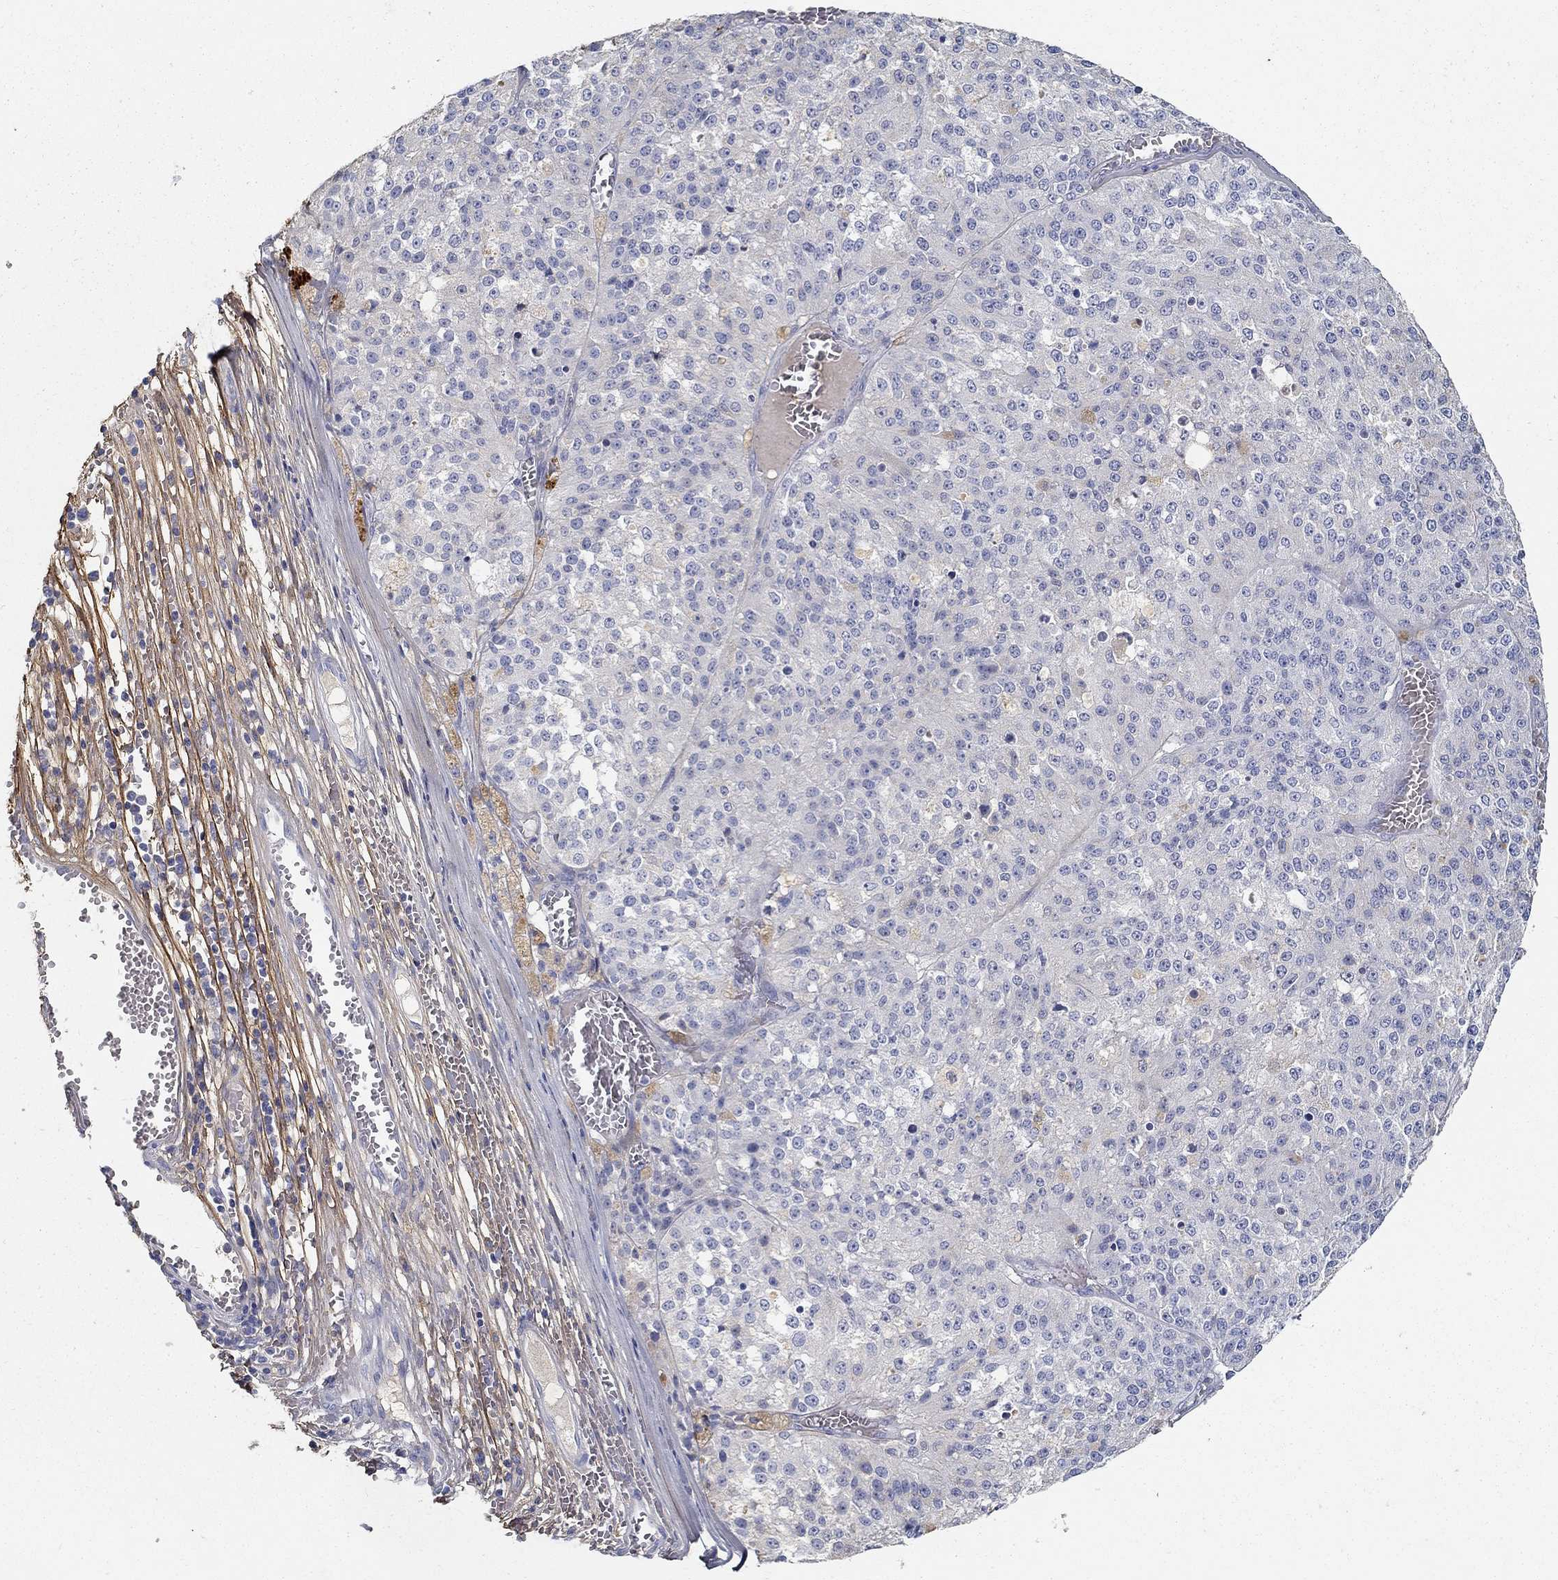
{"staining": {"intensity": "negative", "quantity": "none", "location": "none"}, "tissue": "melanoma", "cell_type": "Tumor cells", "image_type": "cancer", "snomed": [{"axis": "morphology", "description": "Malignant melanoma, Metastatic site"}, {"axis": "topography", "description": "Lymph node"}], "caption": "This is an immunohistochemistry (IHC) micrograph of human melanoma. There is no staining in tumor cells.", "gene": "TGFBI", "patient": {"sex": "female", "age": 64}}